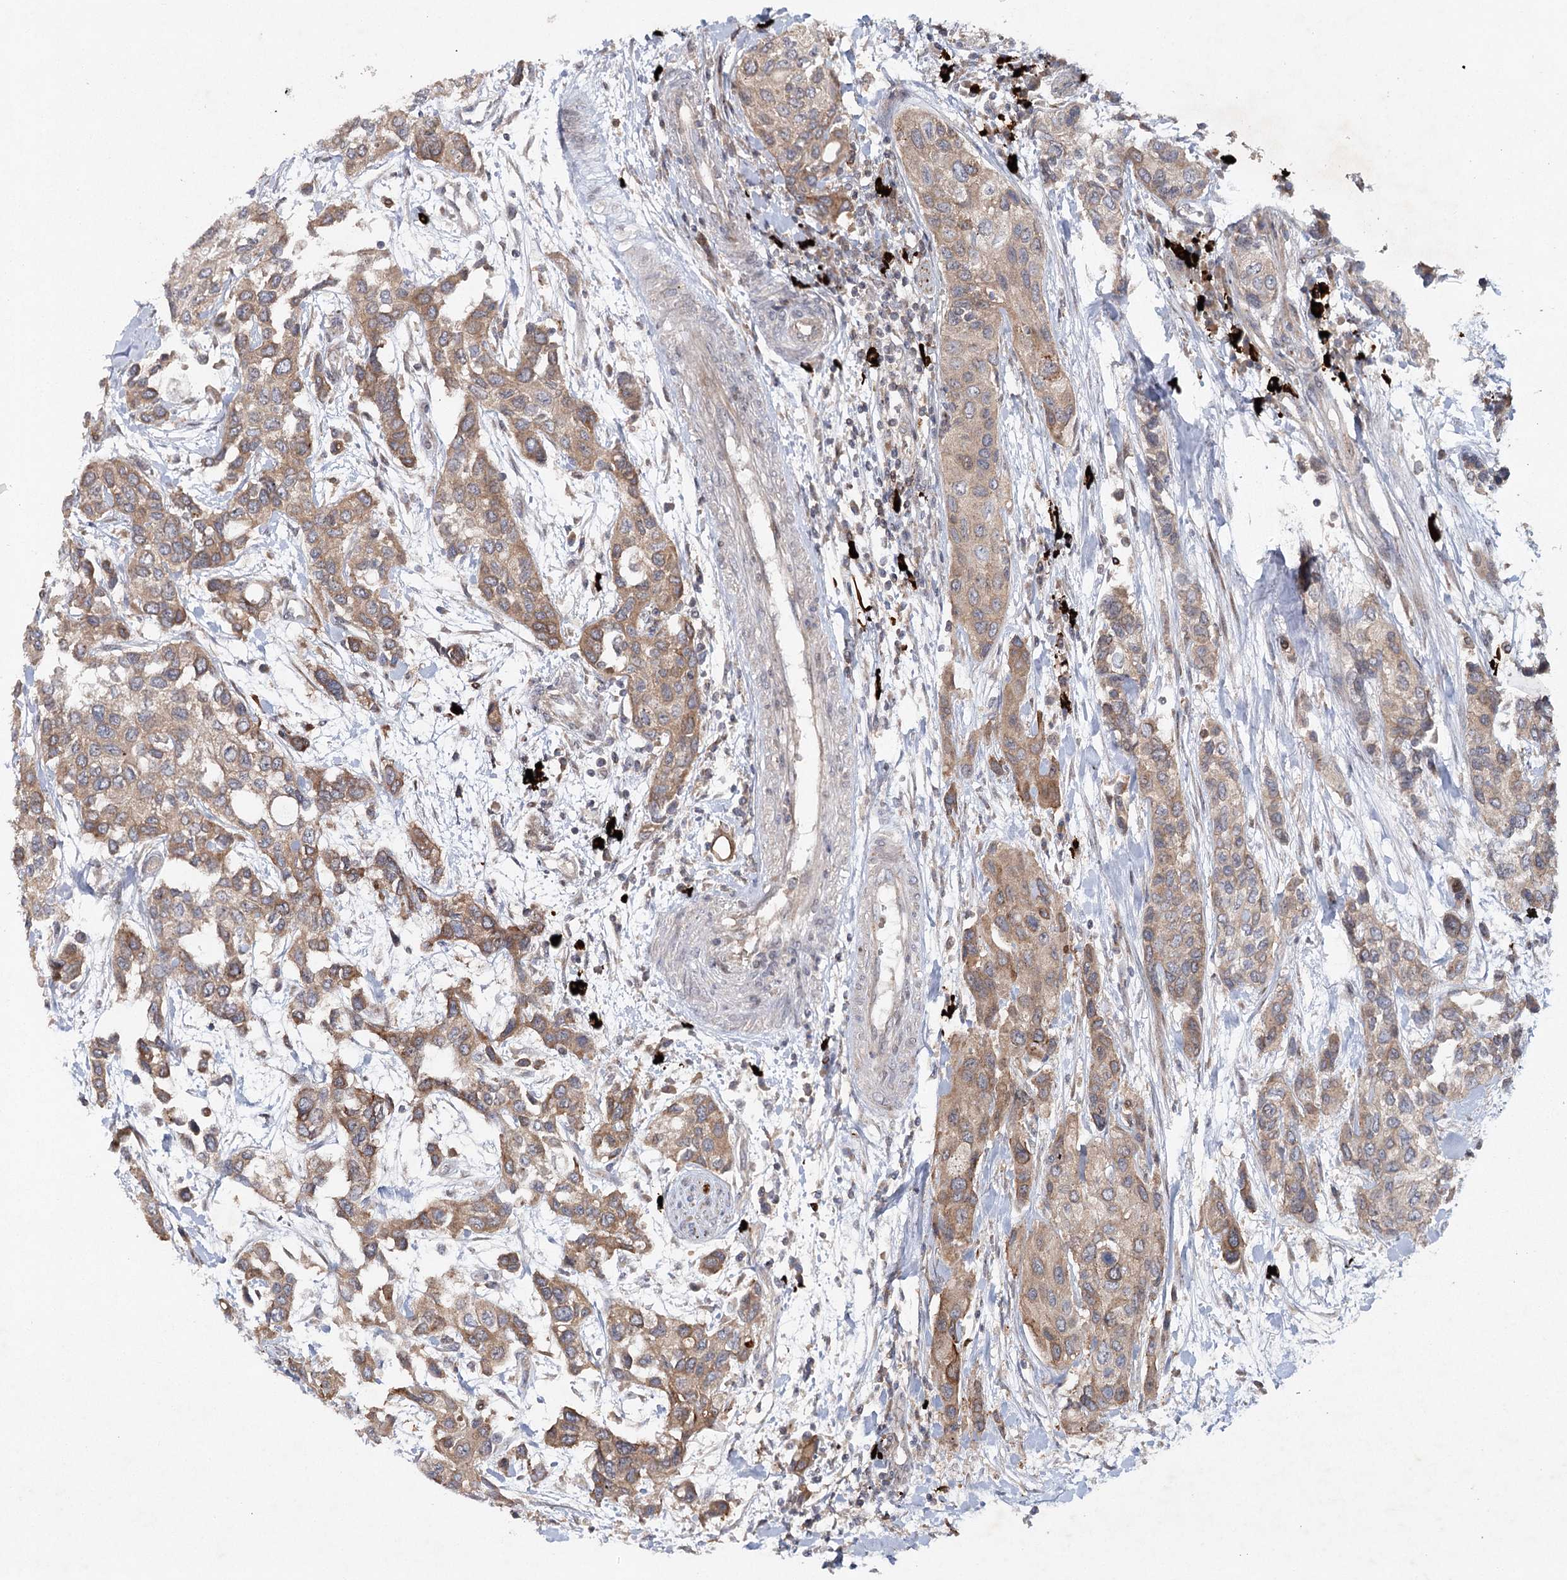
{"staining": {"intensity": "moderate", "quantity": ">75%", "location": "cytoplasmic/membranous"}, "tissue": "urothelial cancer", "cell_type": "Tumor cells", "image_type": "cancer", "snomed": [{"axis": "morphology", "description": "Normal tissue, NOS"}, {"axis": "morphology", "description": "Urothelial carcinoma, High grade"}, {"axis": "topography", "description": "Vascular tissue"}, {"axis": "topography", "description": "Urinary bladder"}], "caption": "High-grade urothelial carcinoma tissue reveals moderate cytoplasmic/membranous staining in about >75% of tumor cells, visualized by immunohistochemistry.", "gene": "MAP3K13", "patient": {"sex": "female", "age": 56}}